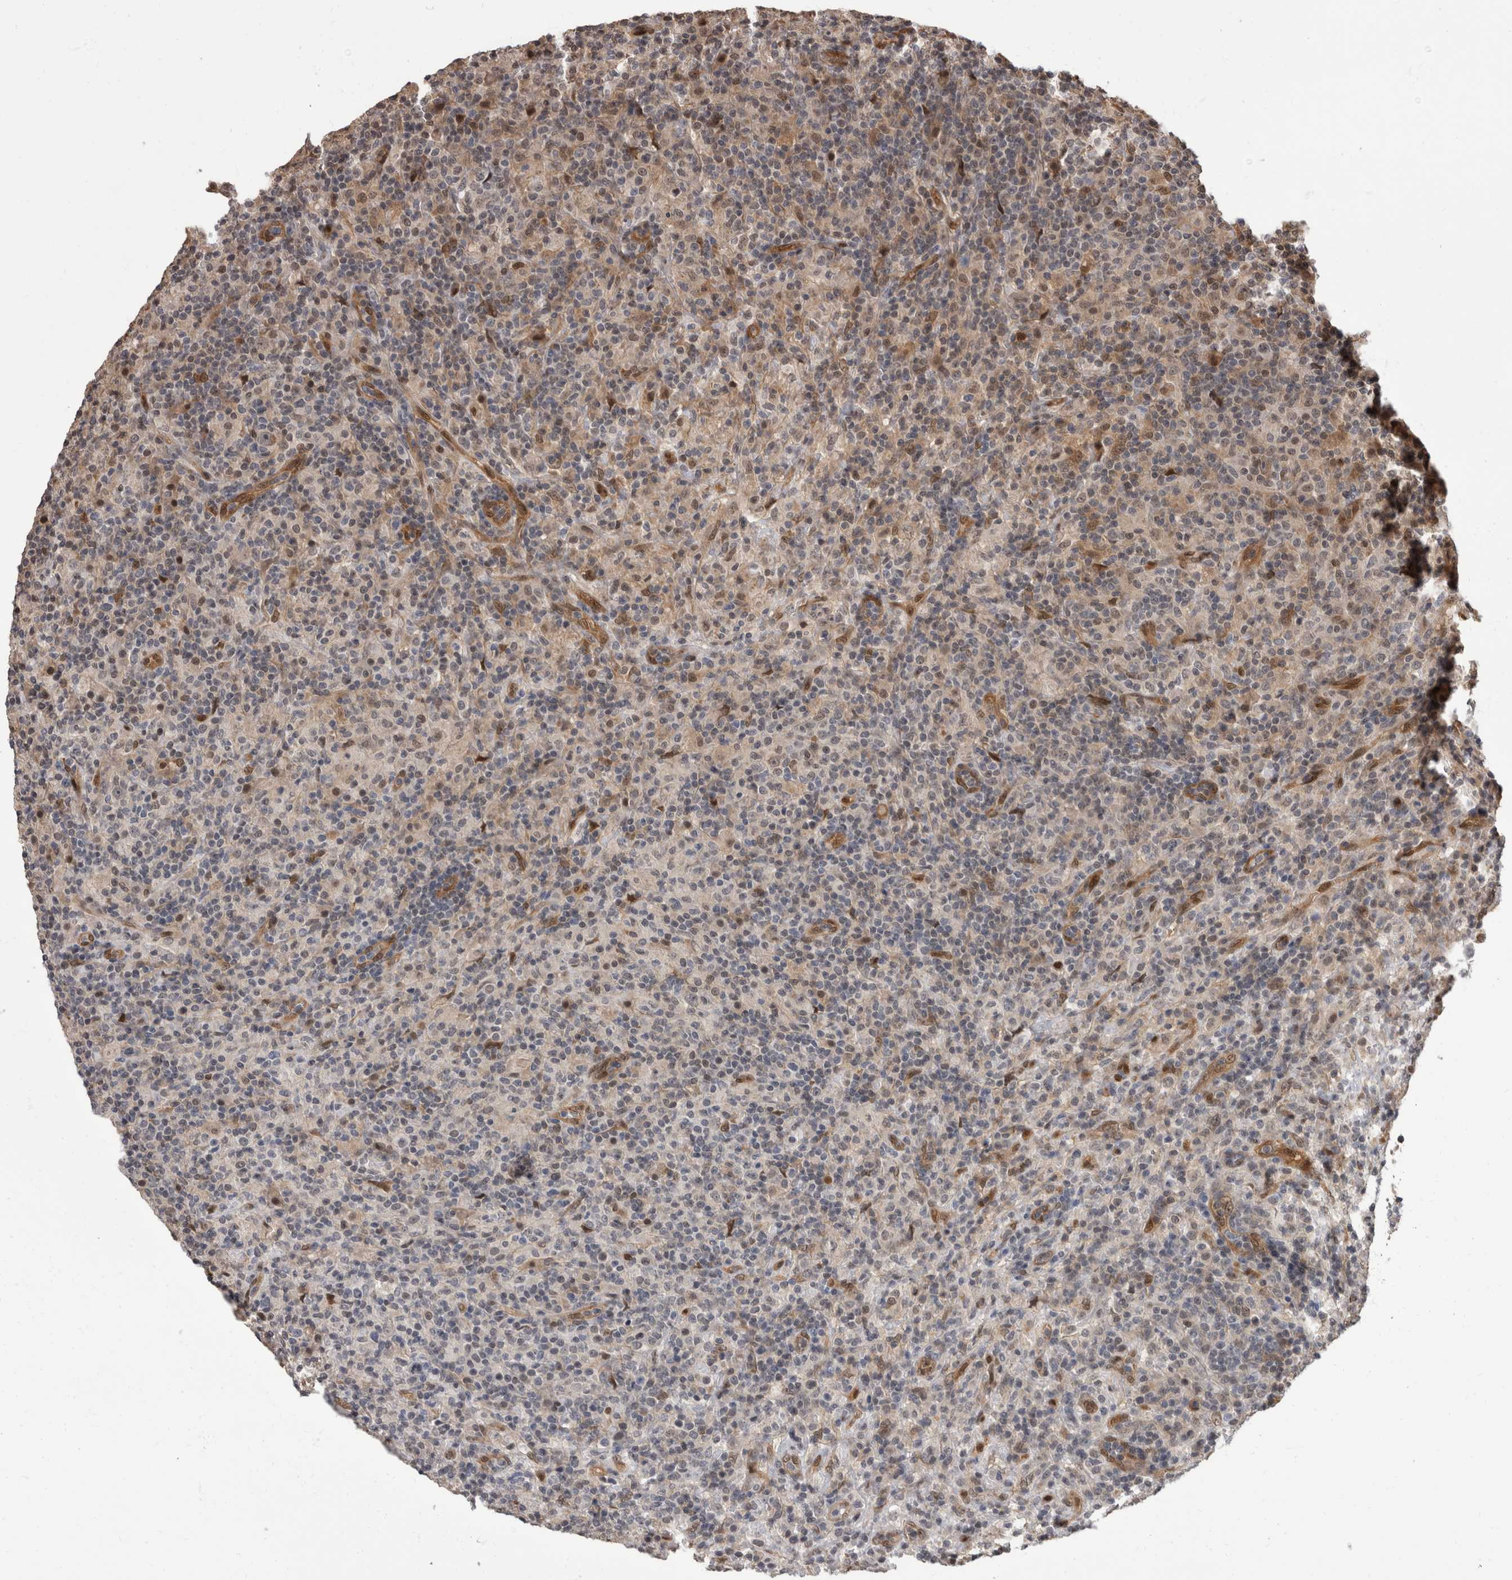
{"staining": {"intensity": "weak", "quantity": "<25%", "location": "nuclear"}, "tissue": "lymphoma", "cell_type": "Tumor cells", "image_type": "cancer", "snomed": [{"axis": "morphology", "description": "Hodgkin's disease, NOS"}, {"axis": "topography", "description": "Lymph node"}], "caption": "The immunohistochemistry (IHC) histopathology image has no significant expression in tumor cells of Hodgkin's disease tissue.", "gene": "AKT3", "patient": {"sex": "male", "age": 70}}